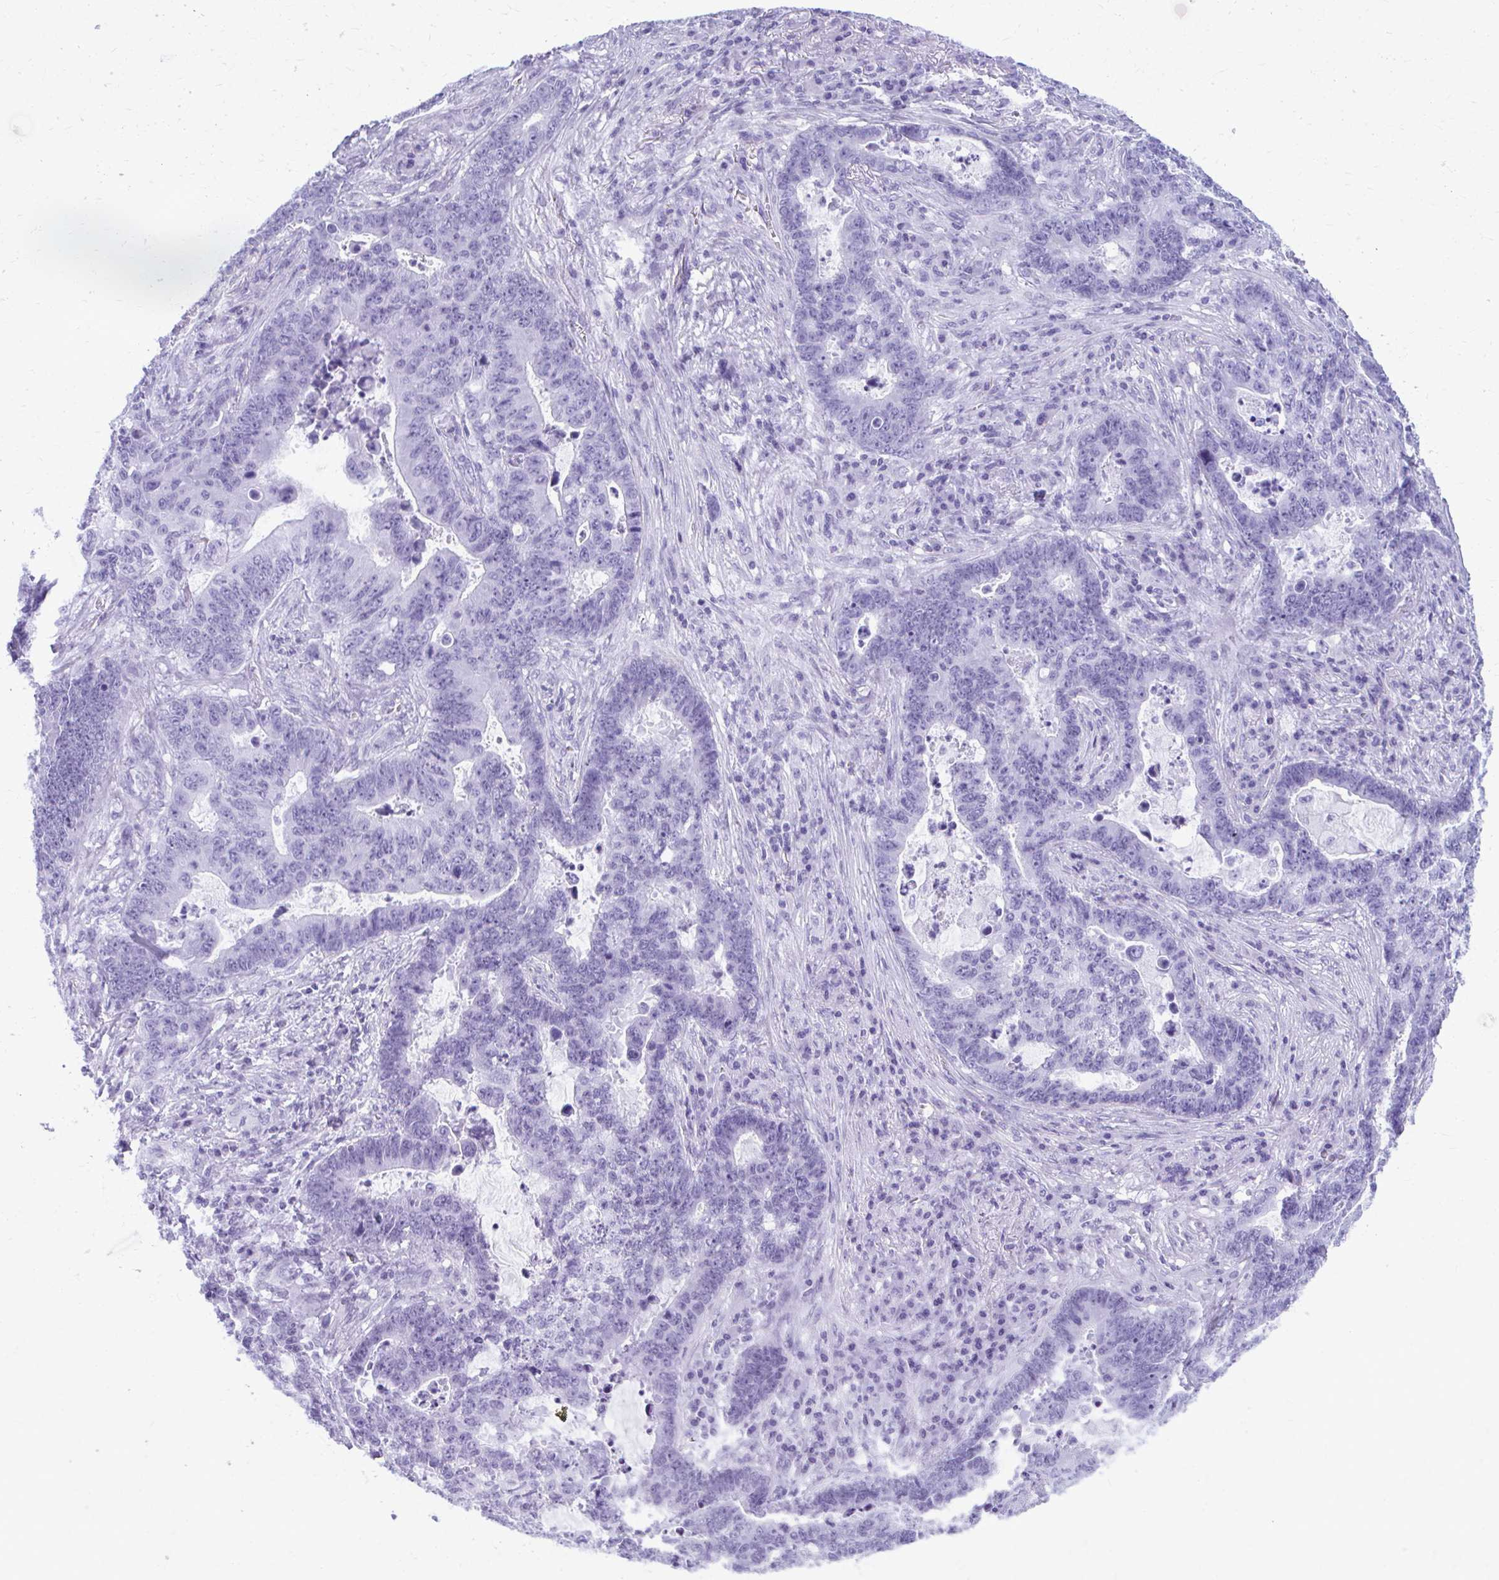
{"staining": {"intensity": "negative", "quantity": "none", "location": "none"}, "tissue": "lung cancer", "cell_type": "Tumor cells", "image_type": "cancer", "snomed": [{"axis": "morphology", "description": "Aneuploidy"}, {"axis": "morphology", "description": "Adenocarcinoma, NOS"}, {"axis": "morphology", "description": "Adenocarcinoma primary or metastatic"}, {"axis": "topography", "description": "Lung"}], "caption": "Immunohistochemistry image of neoplastic tissue: lung adenocarcinoma primary or metastatic stained with DAB demonstrates no significant protein expression in tumor cells.", "gene": "MAF1", "patient": {"sex": "female", "age": 75}}